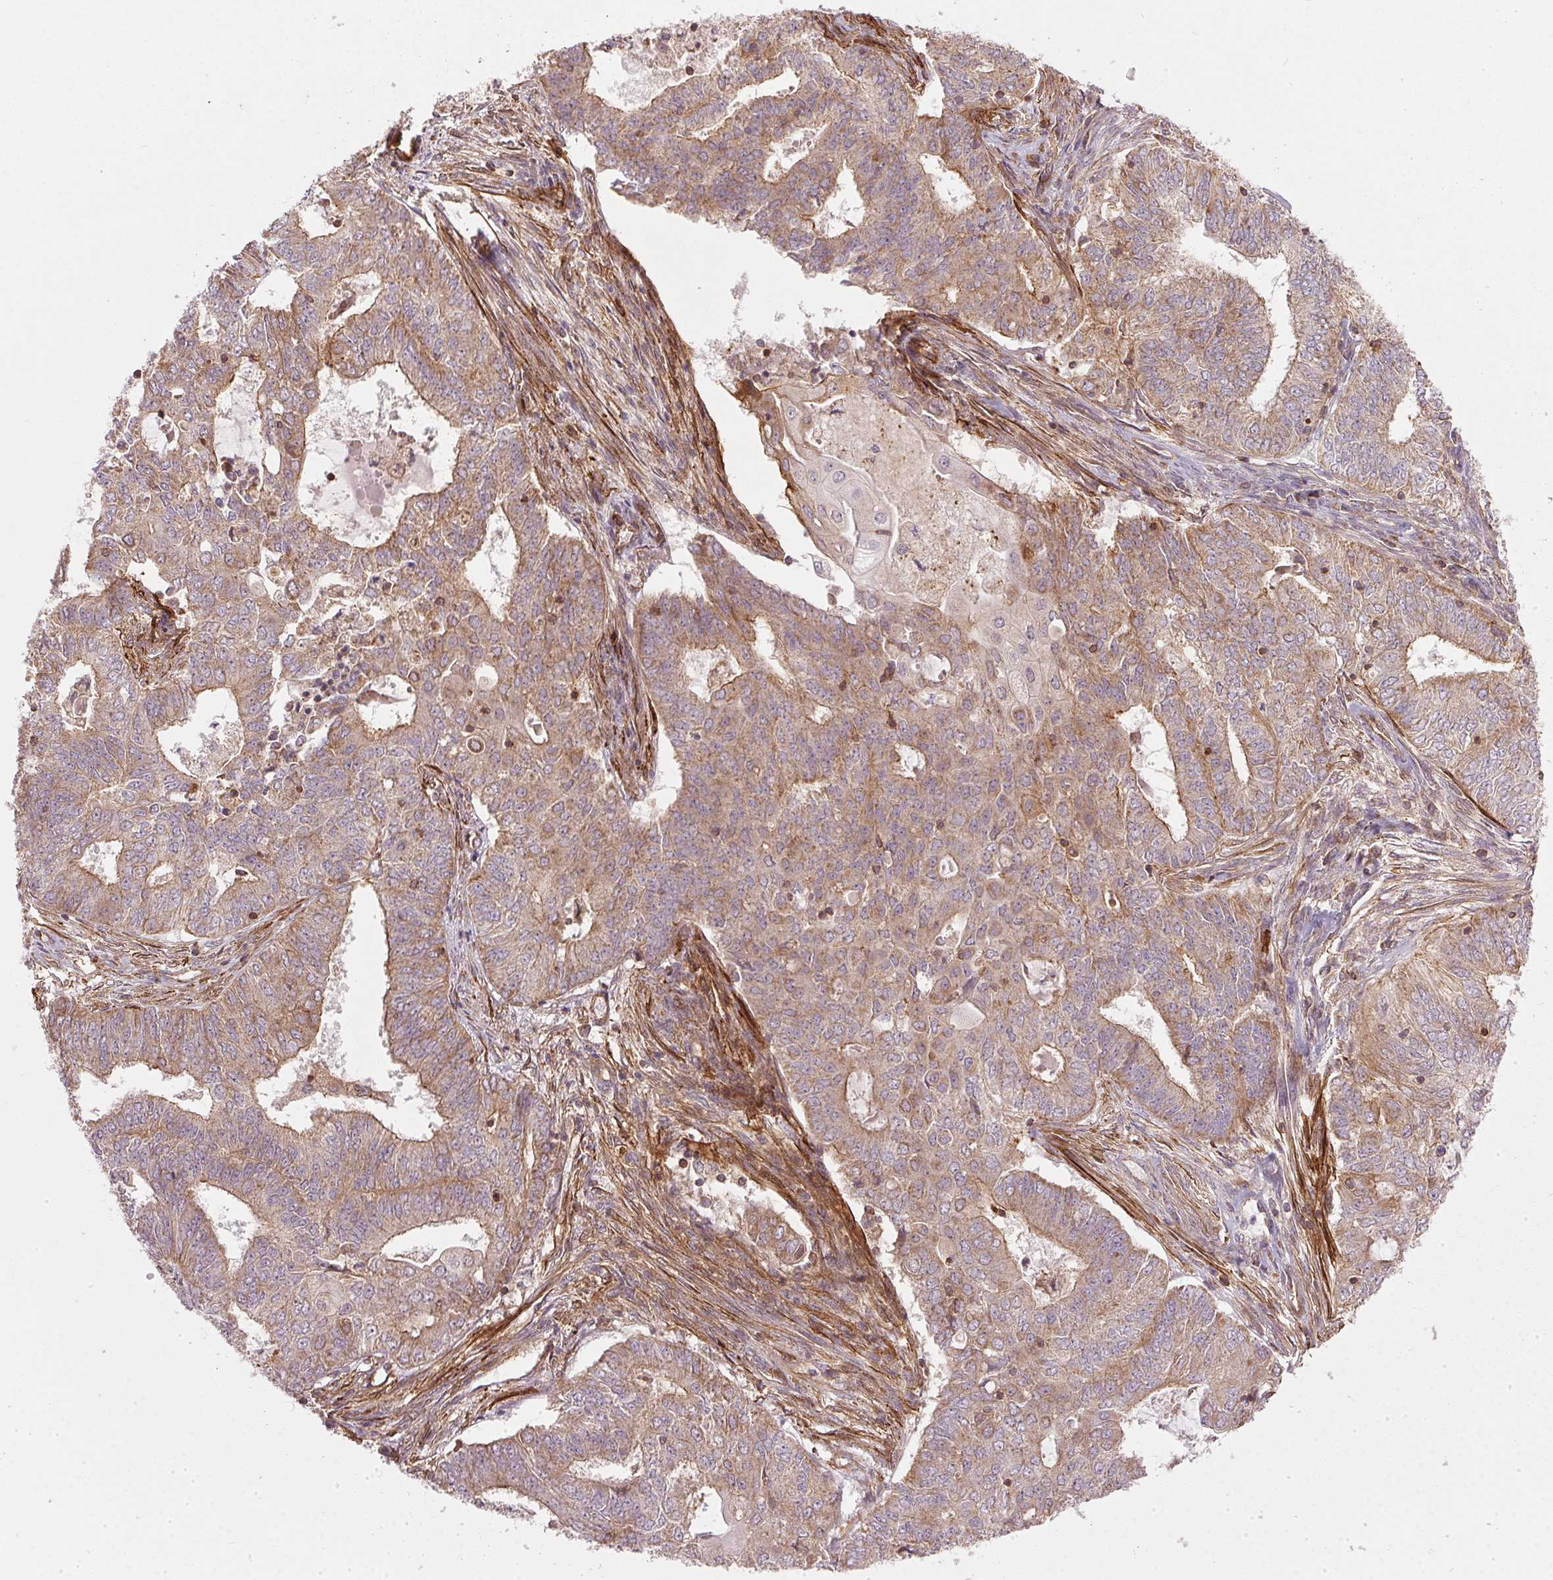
{"staining": {"intensity": "moderate", "quantity": ">75%", "location": "cytoplasmic/membranous"}, "tissue": "endometrial cancer", "cell_type": "Tumor cells", "image_type": "cancer", "snomed": [{"axis": "morphology", "description": "Adenocarcinoma, NOS"}, {"axis": "topography", "description": "Endometrium"}], "caption": "Protein staining displays moderate cytoplasmic/membranous positivity in about >75% of tumor cells in adenocarcinoma (endometrial). The staining is performed using DAB brown chromogen to label protein expression. The nuclei are counter-stained blue using hematoxylin.", "gene": "NADK2", "patient": {"sex": "female", "age": 62}}